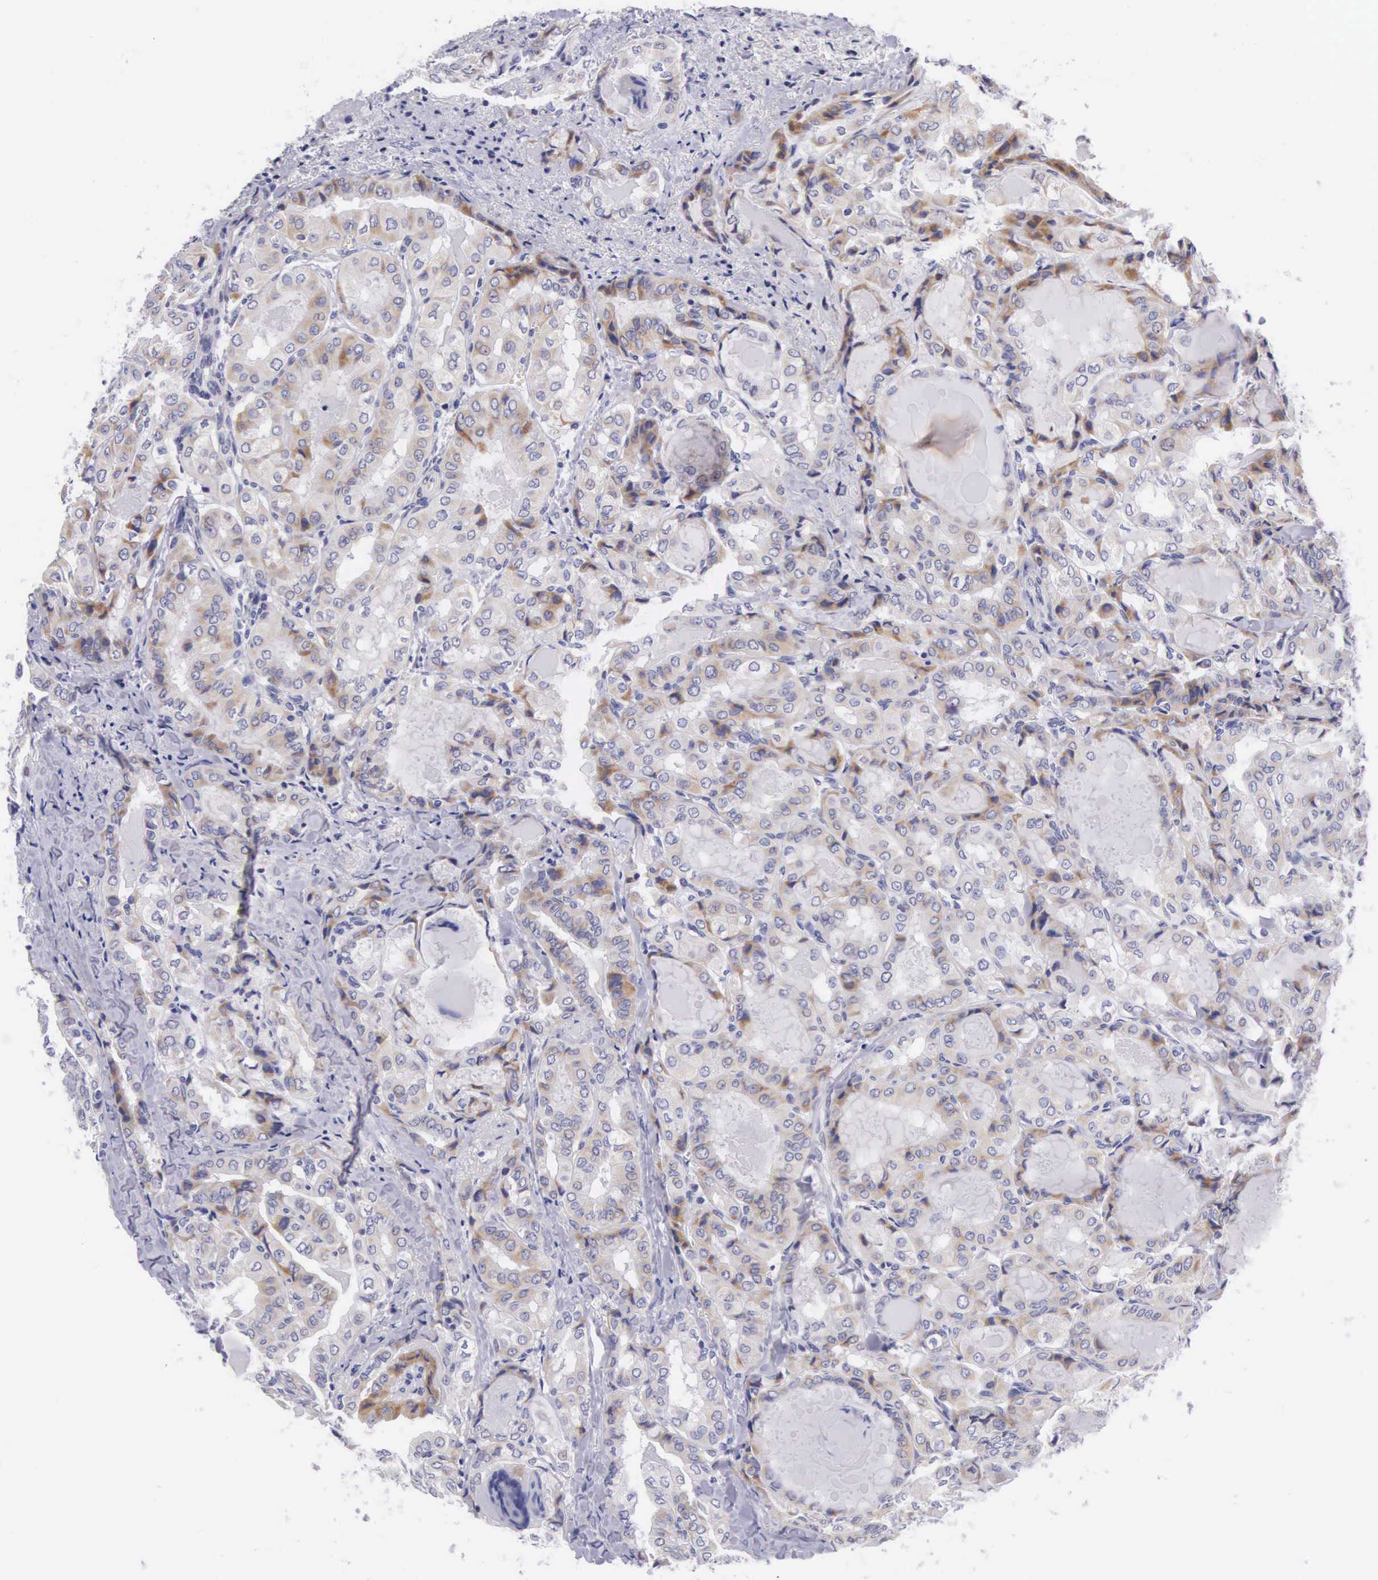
{"staining": {"intensity": "moderate", "quantity": "25%-75%", "location": "cytoplasmic/membranous"}, "tissue": "thyroid cancer", "cell_type": "Tumor cells", "image_type": "cancer", "snomed": [{"axis": "morphology", "description": "Papillary adenocarcinoma, NOS"}, {"axis": "topography", "description": "Thyroid gland"}], "caption": "Protein staining of thyroid cancer tissue reveals moderate cytoplasmic/membranous expression in about 25%-75% of tumor cells.", "gene": "SOX11", "patient": {"sex": "female", "age": 71}}